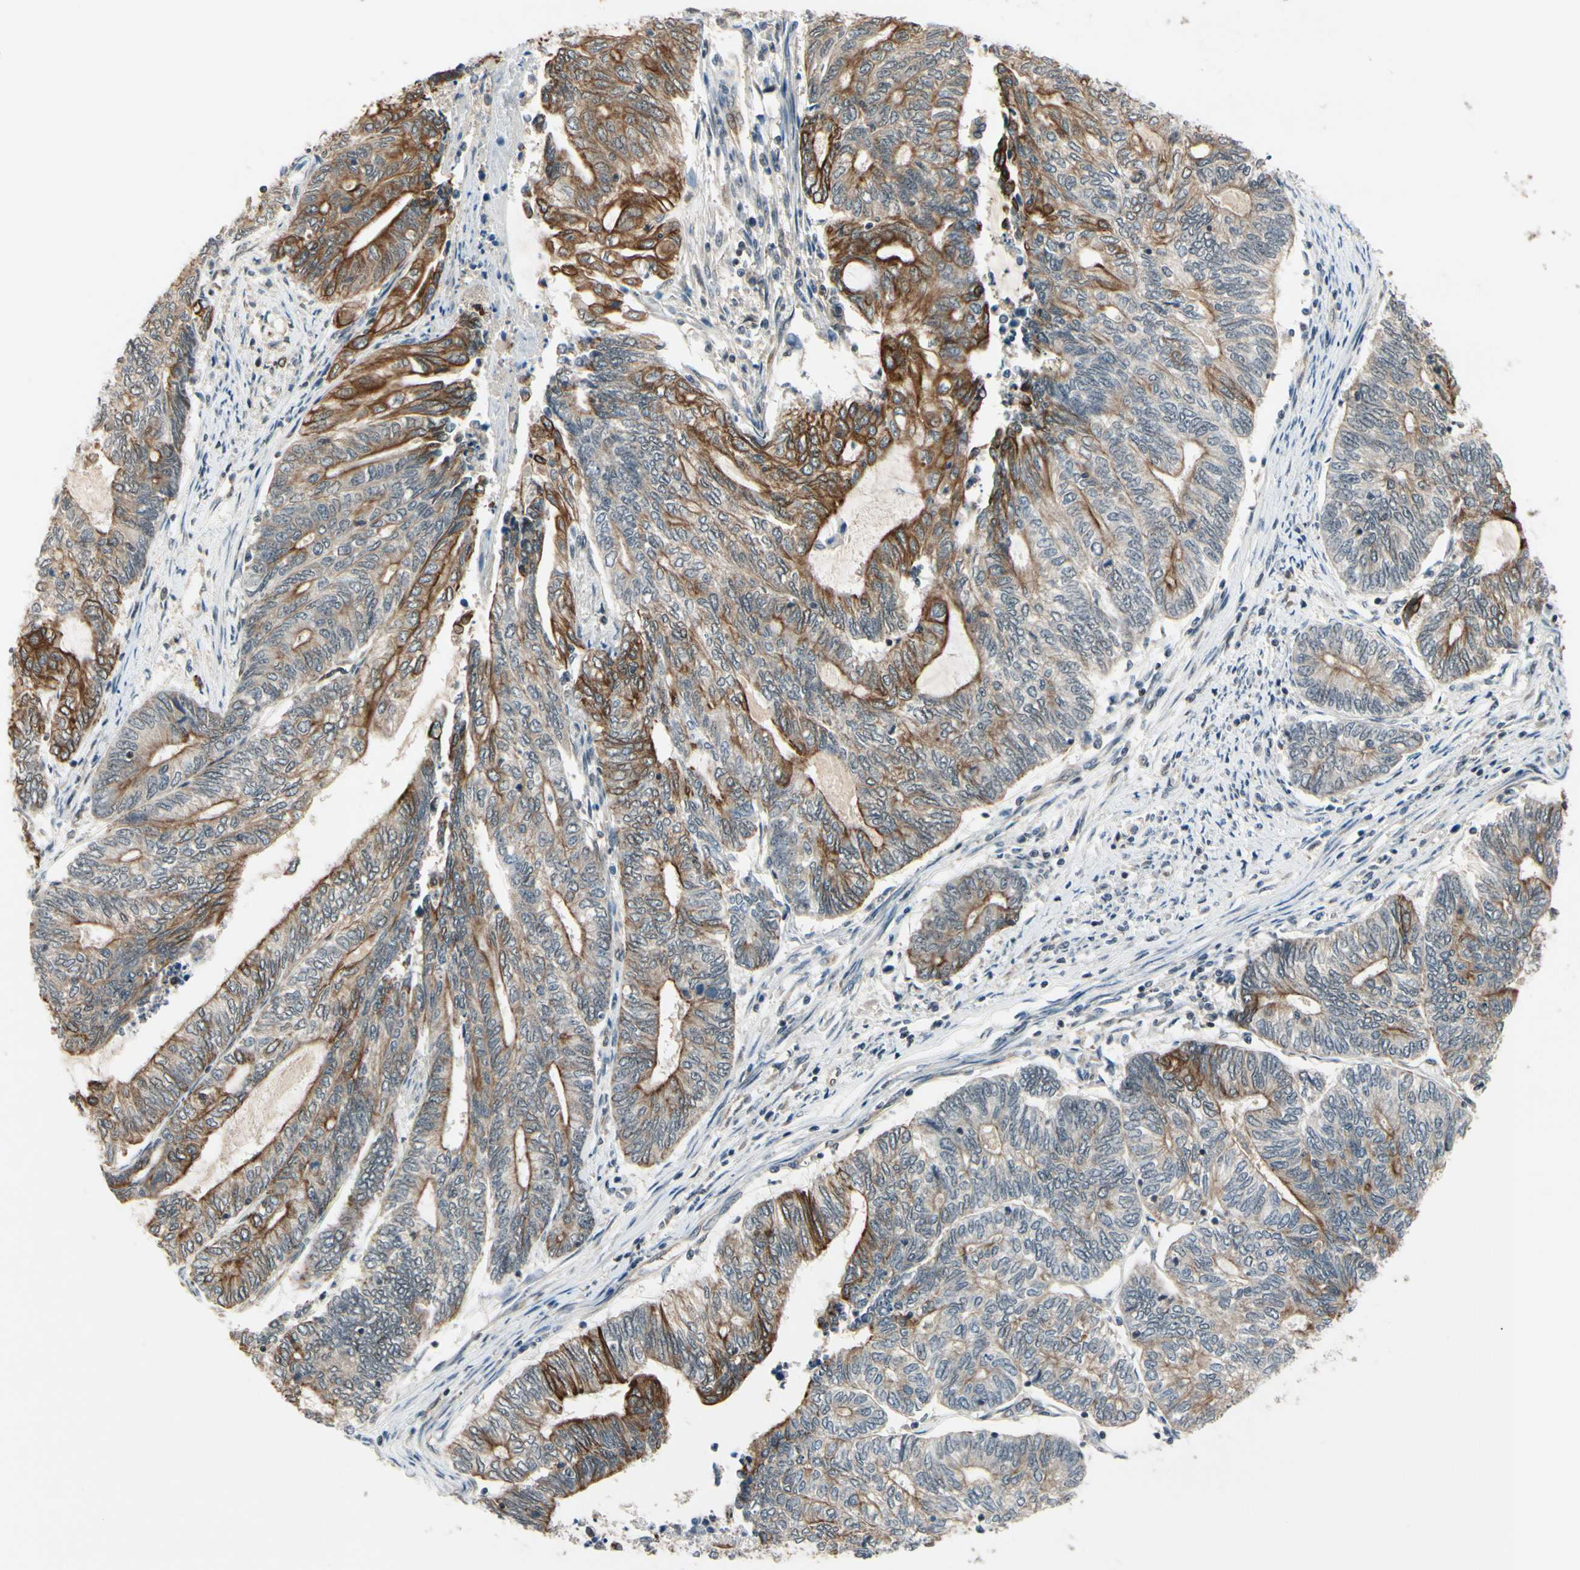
{"staining": {"intensity": "strong", "quantity": "25%-75%", "location": "cytoplasmic/membranous"}, "tissue": "endometrial cancer", "cell_type": "Tumor cells", "image_type": "cancer", "snomed": [{"axis": "morphology", "description": "Adenocarcinoma, NOS"}, {"axis": "topography", "description": "Uterus"}, {"axis": "topography", "description": "Endometrium"}], "caption": "An IHC photomicrograph of tumor tissue is shown. Protein staining in brown labels strong cytoplasmic/membranous positivity in endometrial cancer (adenocarcinoma) within tumor cells.", "gene": "TAF12", "patient": {"sex": "female", "age": 70}}